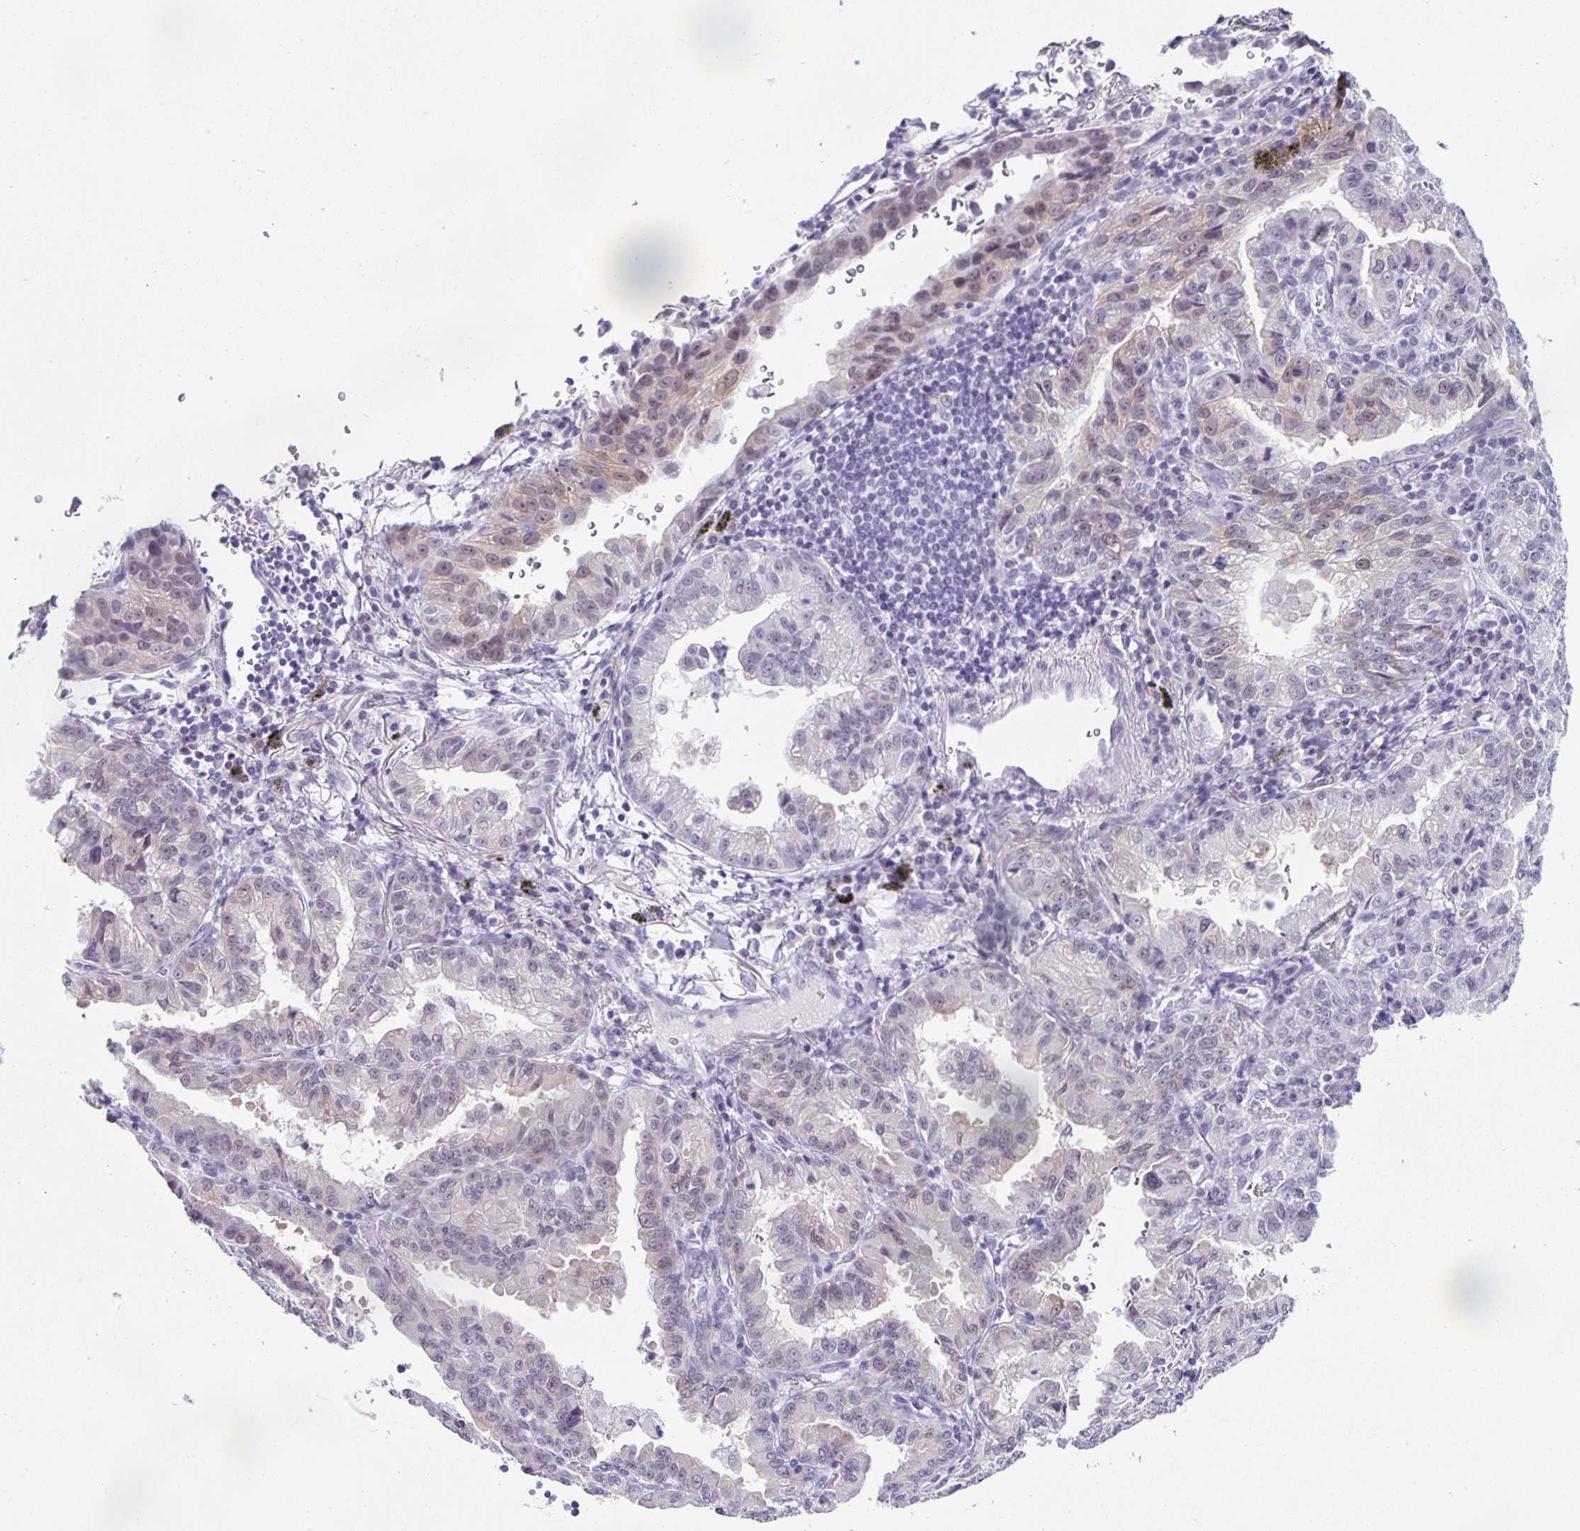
{"staining": {"intensity": "weak", "quantity": "<25%", "location": "nuclear"}, "tissue": "lung cancer", "cell_type": "Tumor cells", "image_type": "cancer", "snomed": [{"axis": "morphology", "description": "Adenocarcinoma, NOS"}, {"axis": "topography", "description": "Lymph node"}, {"axis": "topography", "description": "Lung"}], "caption": "Human lung adenocarcinoma stained for a protein using immunohistochemistry reveals no staining in tumor cells.", "gene": "TPPP", "patient": {"sex": "male", "age": 66}}